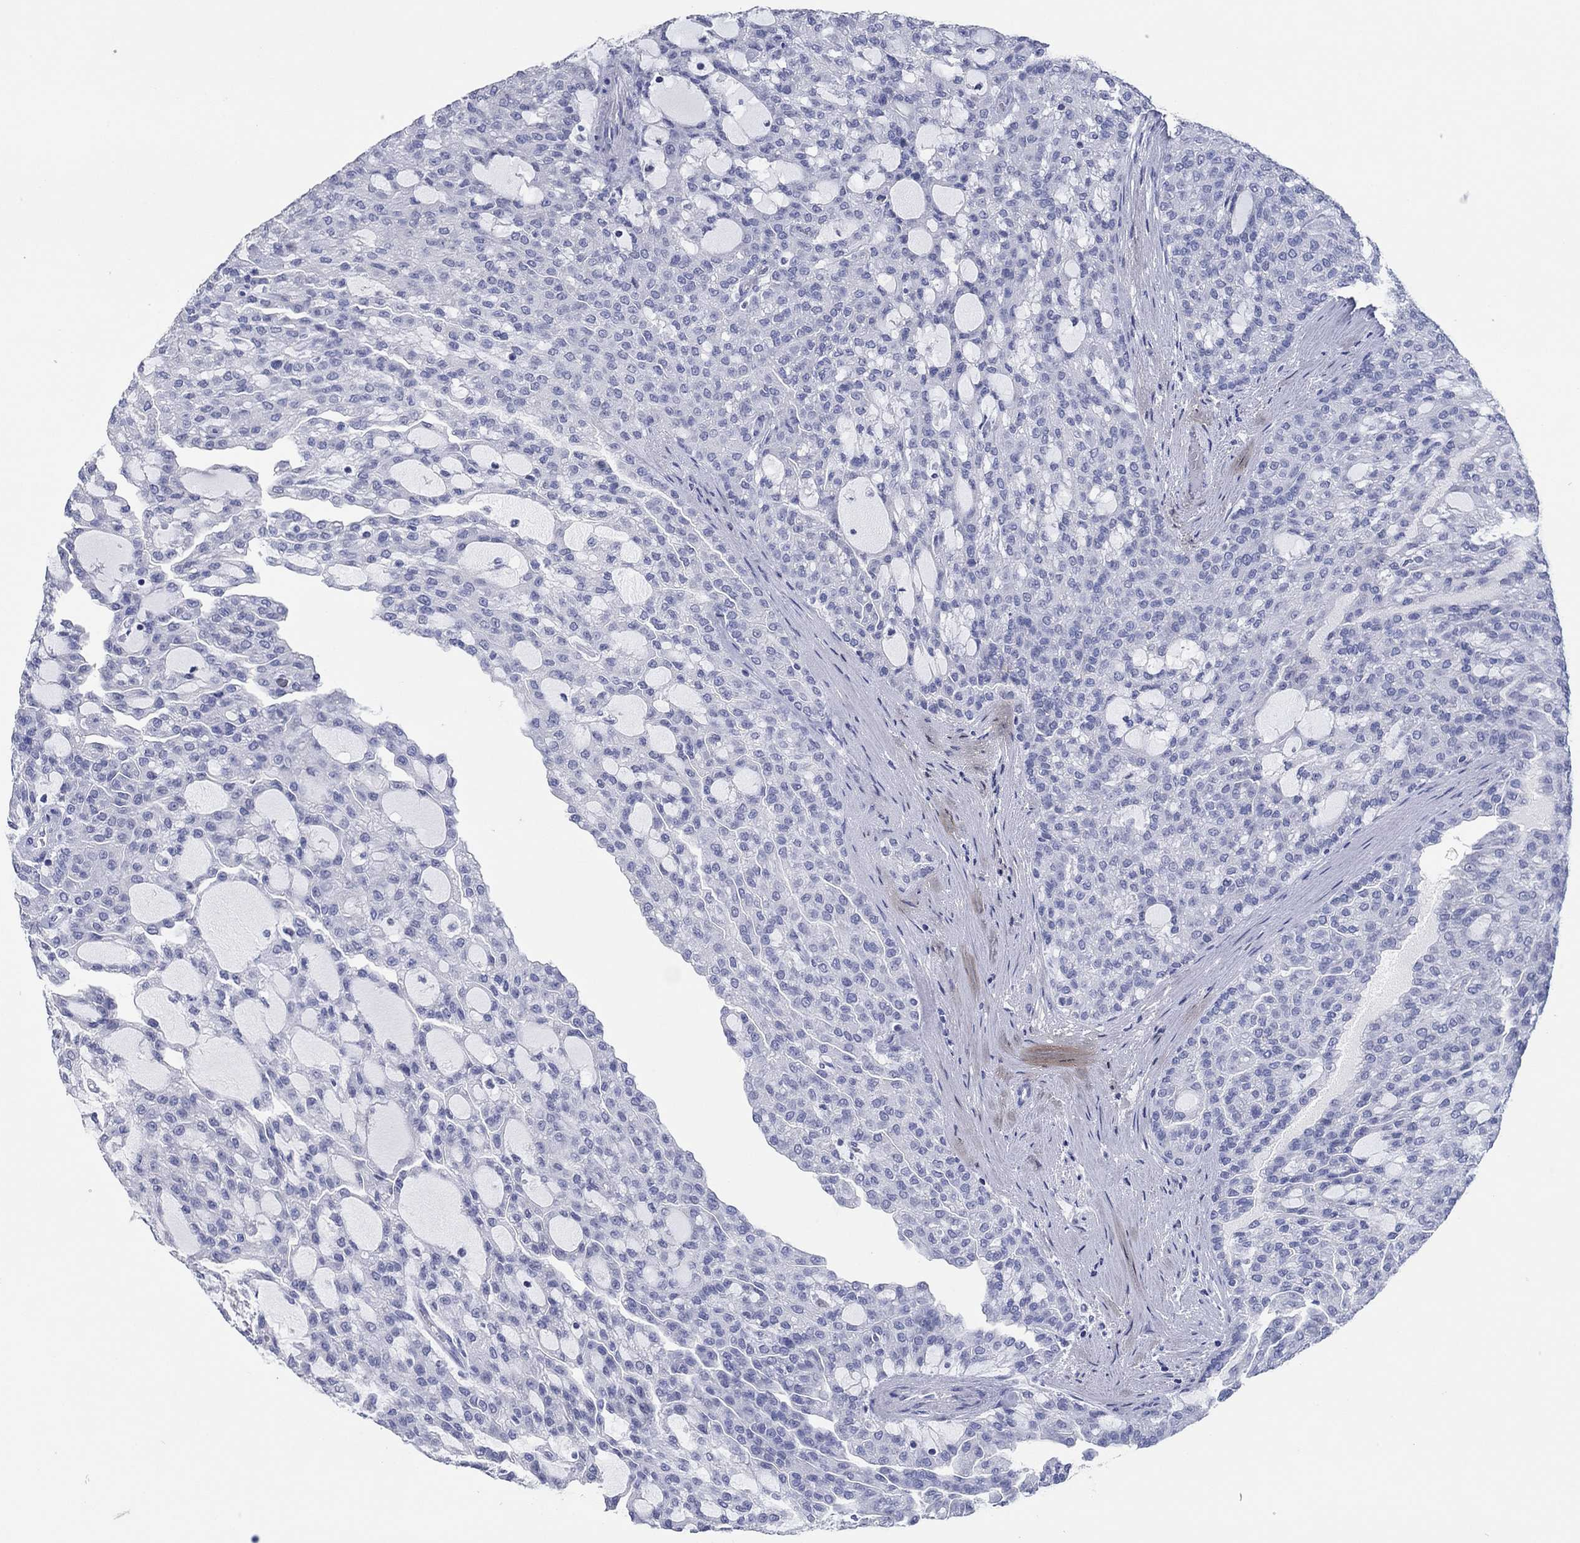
{"staining": {"intensity": "negative", "quantity": "none", "location": "none"}, "tissue": "renal cancer", "cell_type": "Tumor cells", "image_type": "cancer", "snomed": [{"axis": "morphology", "description": "Adenocarcinoma, NOS"}, {"axis": "topography", "description": "Kidney"}], "caption": "IHC image of human renal adenocarcinoma stained for a protein (brown), which demonstrates no positivity in tumor cells.", "gene": "POU5F1", "patient": {"sex": "male", "age": 63}}